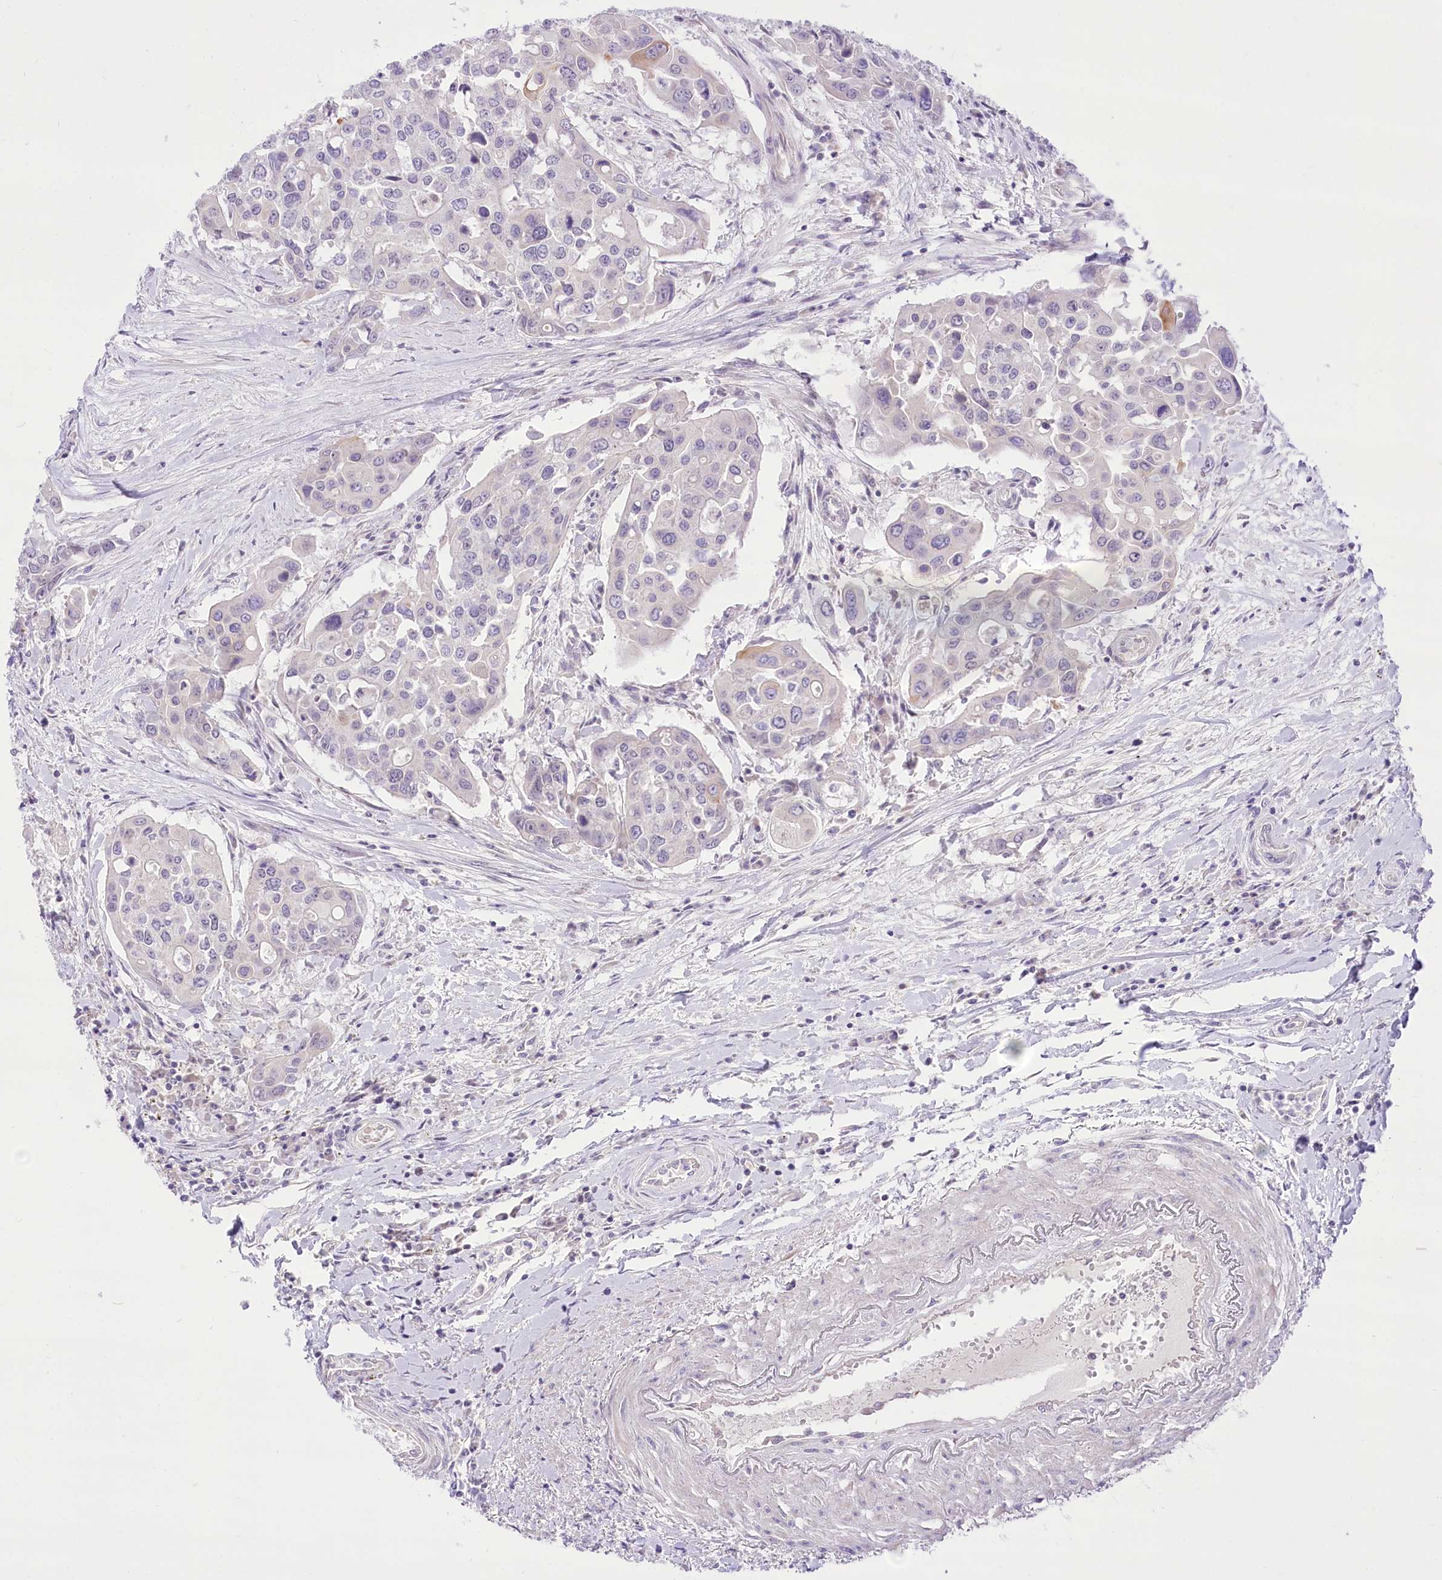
{"staining": {"intensity": "negative", "quantity": "none", "location": "none"}, "tissue": "colorectal cancer", "cell_type": "Tumor cells", "image_type": "cancer", "snomed": [{"axis": "morphology", "description": "Adenocarcinoma, NOS"}, {"axis": "topography", "description": "Colon"}], "caption": "This is an immunohistochemistry photomicrograph of human colorectal cancer. There is no expression in tumor cells.", "gene": "HELT", "patient": {"sex": "male", "age": 77}}